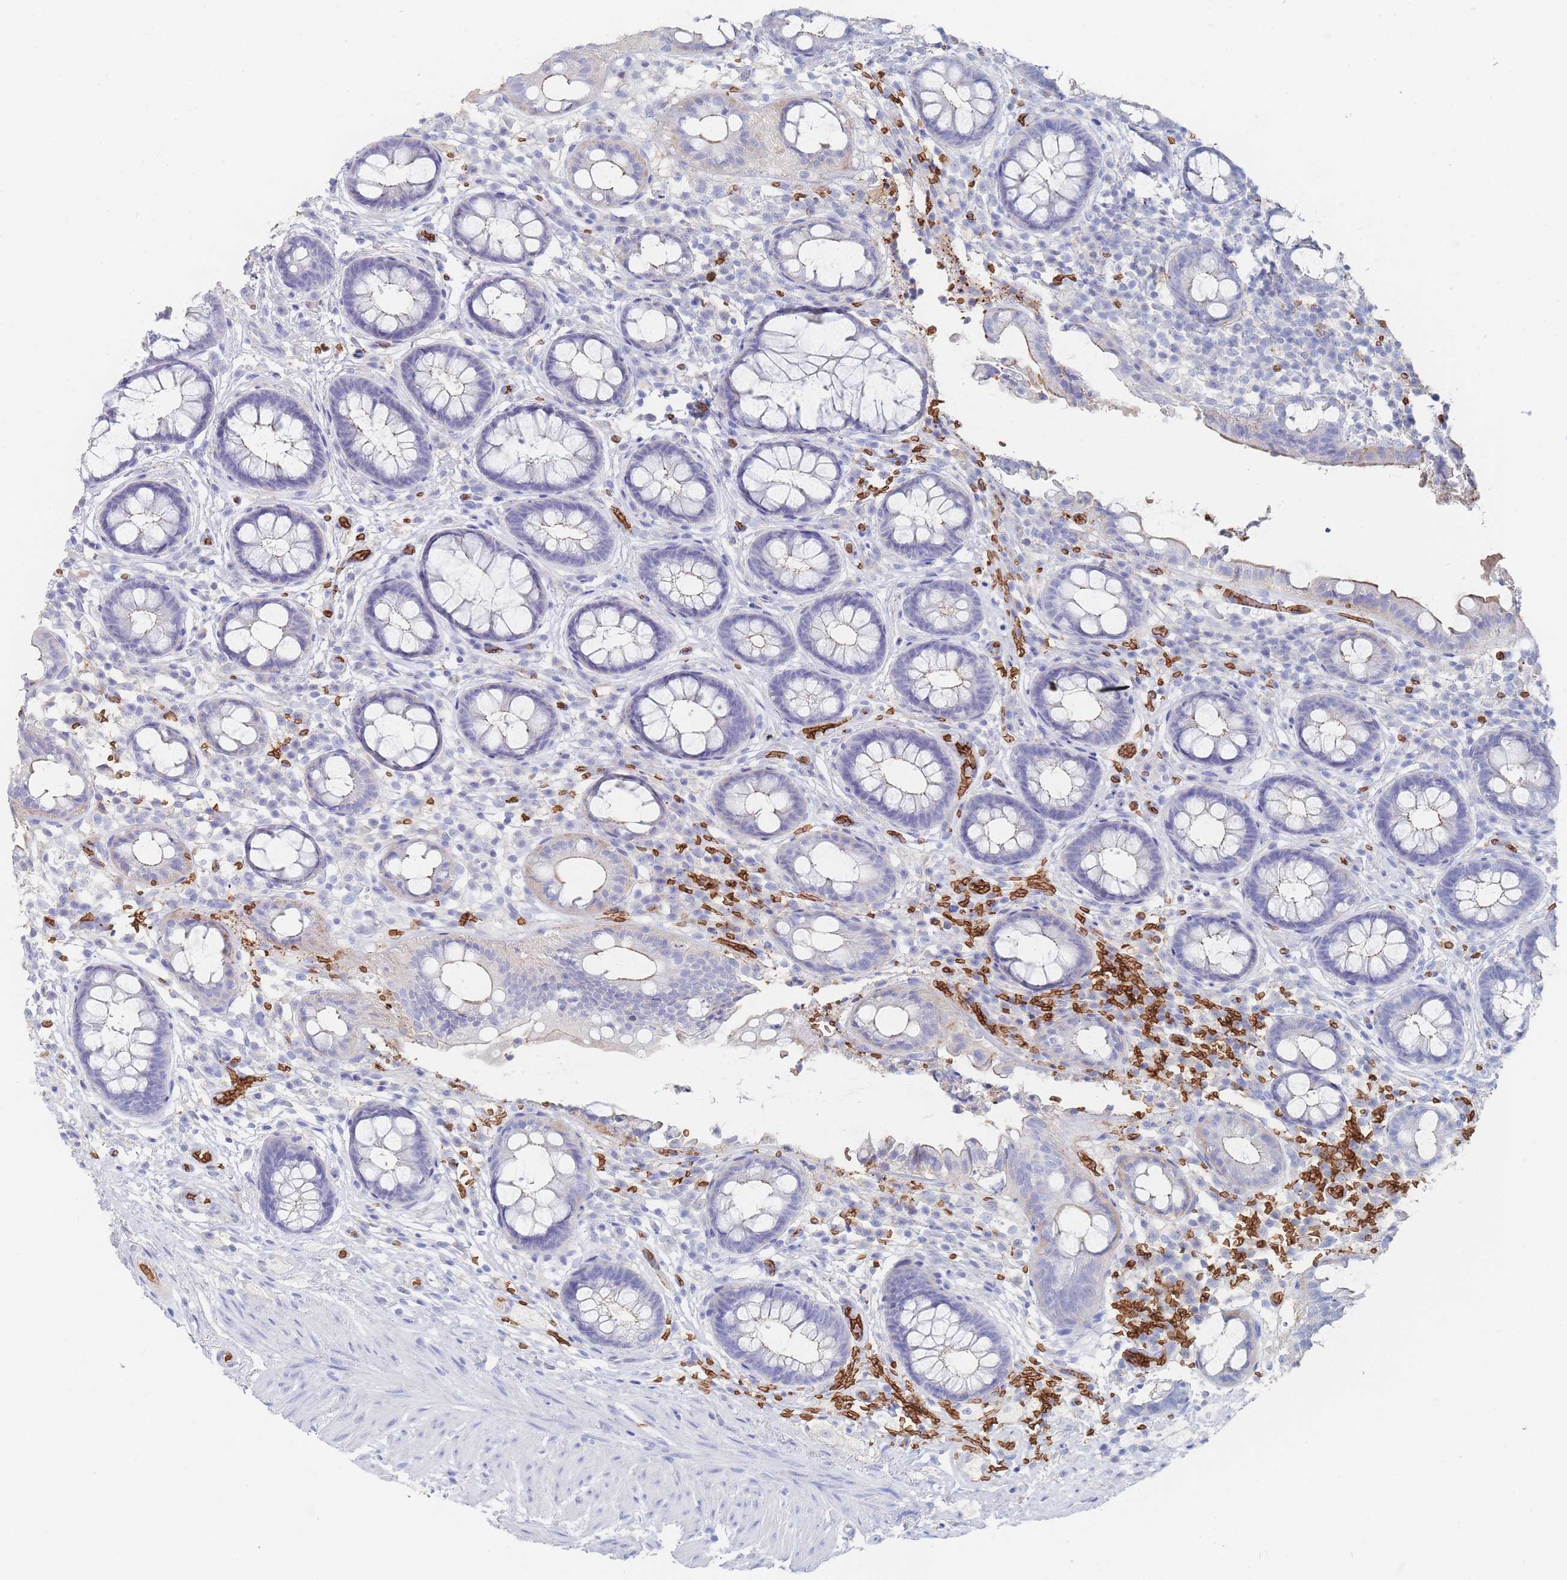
{"staining": {"intensity": "moderate", "quantity": "<25%", "location": "cytoplasmic/membranous"}, "tissue": "rectum", "cell_type": "Glandular cells", "image_type": "normal", "snomed": [{"axis": "morphology", "description": "Normal tissue, NOS"}, {"axis": "topography", "description": "Rectum"}, {"axis": "topography", "description": "Peripheral nerve tissue"}], "caption": "IHC of unremarkable rectum demonstrates low levels of moderate cytoplasmic/membranous staining in about <25% of glandular cells.", "gene": "SLC2A1", "patient": {"sex": "female", "age": 69}}